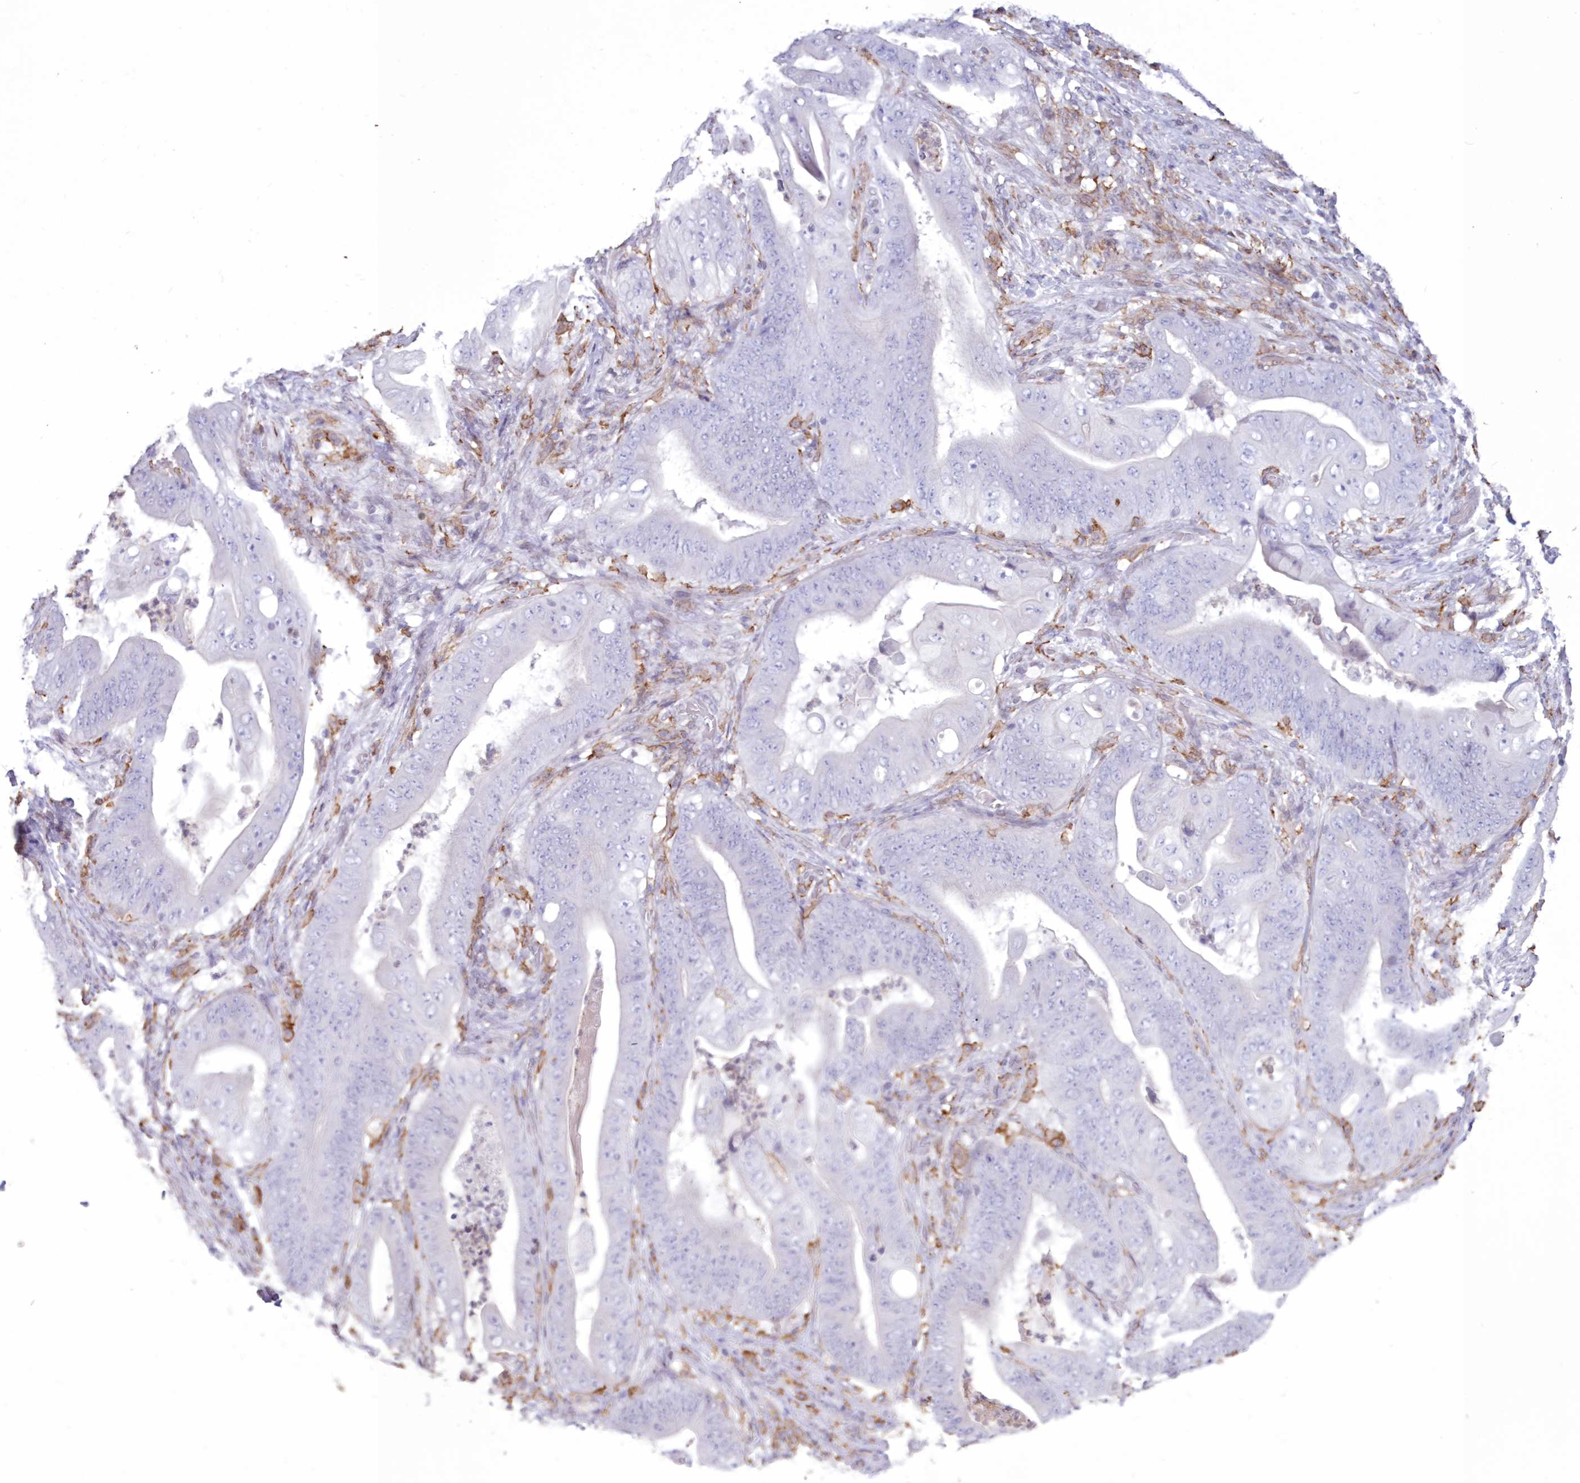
{"staining": {"intensity": "negative", "quantity": "none", "location": "none"}, "tissue": "stomach cancer", "cell_type": "Tumor cells", "image_type": "cancer", "snomed": [{"axis": "morphology", "description": "Adenocarcinoma, NOS"}, {"axis": "topography", "description": "Stomach"}], "caption": "This micrograph is of stomach cancer stained with immunohistochemistry (IHC) to label a protein in brown with the nuclei are counter-stained blue. There is no expression in tumor cells. Brightfield microscopy of immunohistochemistry (IHC) stained with DAB (3,3'-diaminobenzidine) (brown) and hematoxylin (blue), captured at high magnification.", "gene": "C11orf1", "patient": {"sex": "female", "age": 73}}